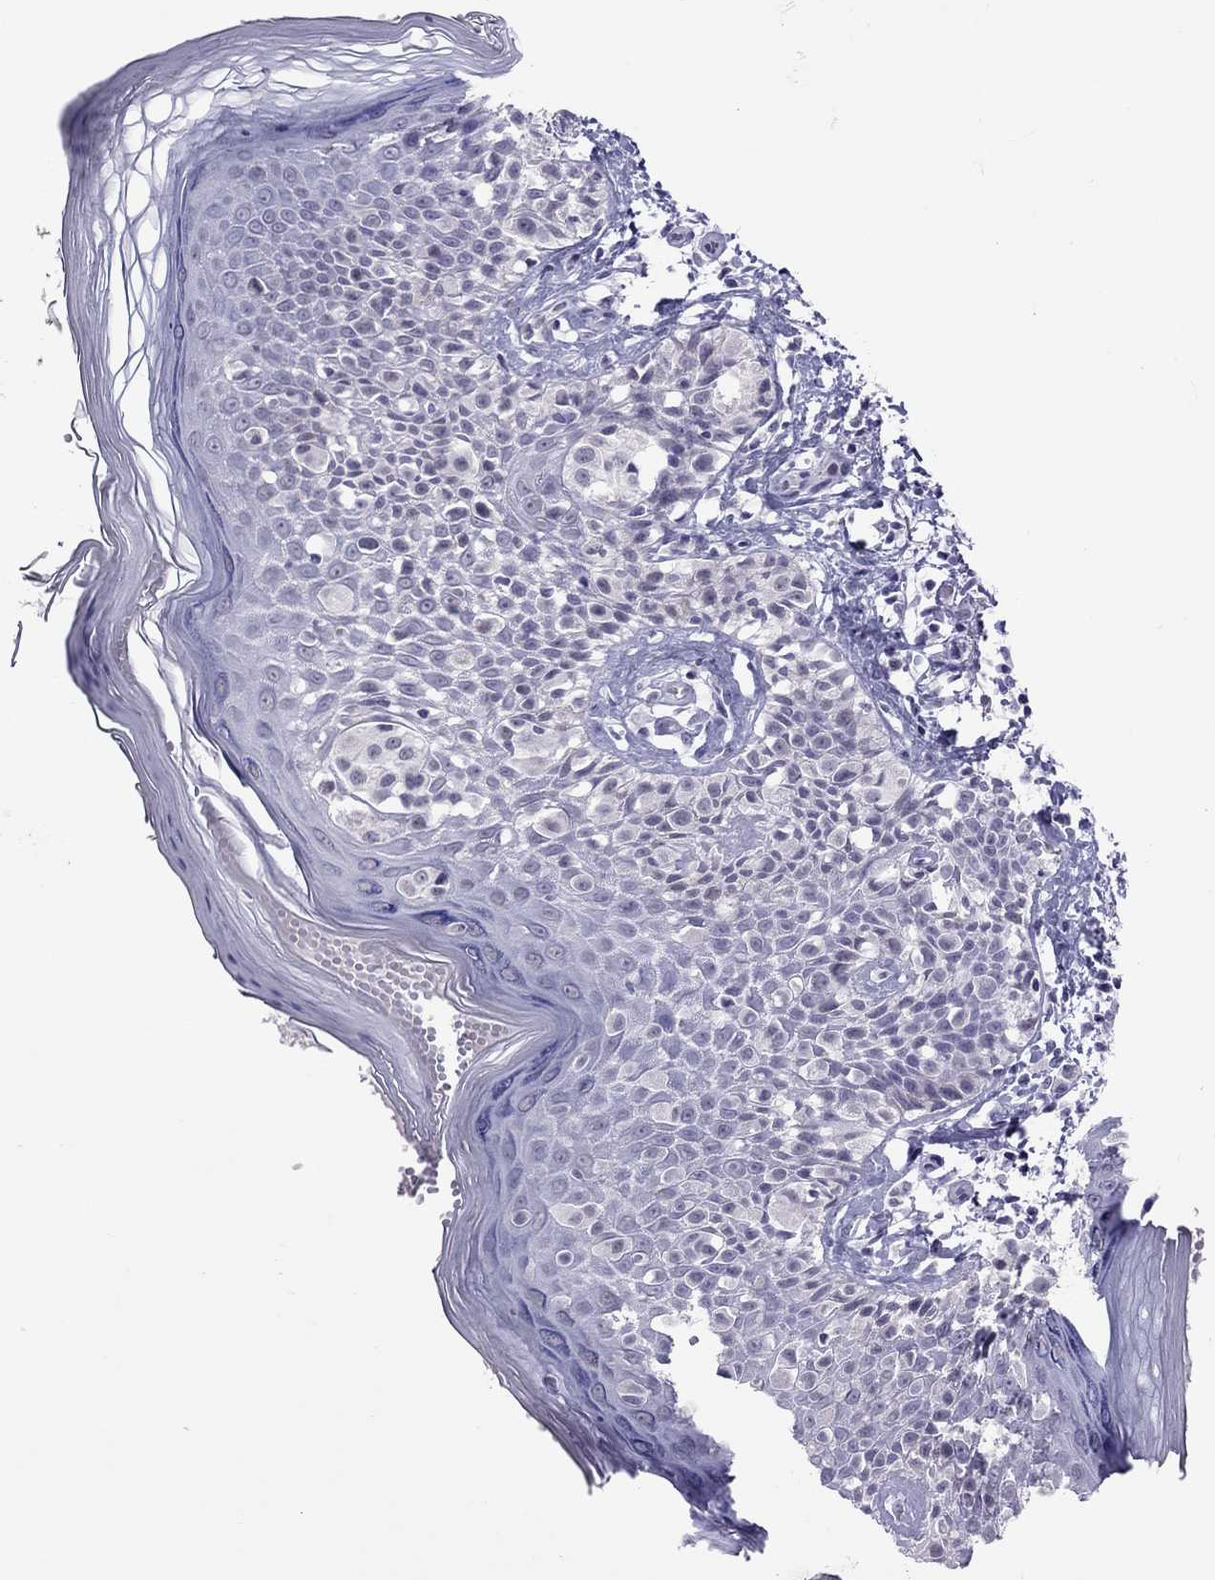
{"staining": {"intensity": "negative", "quantity": "none", "location": "none"}, "tissue": "melanoma", "cell_type": "Tumor cells", "image_type": "cancer", "snomed": [{"axis": "morphology", "description": "Malignant melanoma, NOS"}, {"axis": "topography", "description": "Skin"}], "caption": "IHC histopathology image of neoplastic tissue: melanoma stained with DAB (3,3'-diaminobenzidine) exhibits no significant protein positivity in tumor cells.", "gene": "JHY", "patient": {"sex": "female", "age": 73}}